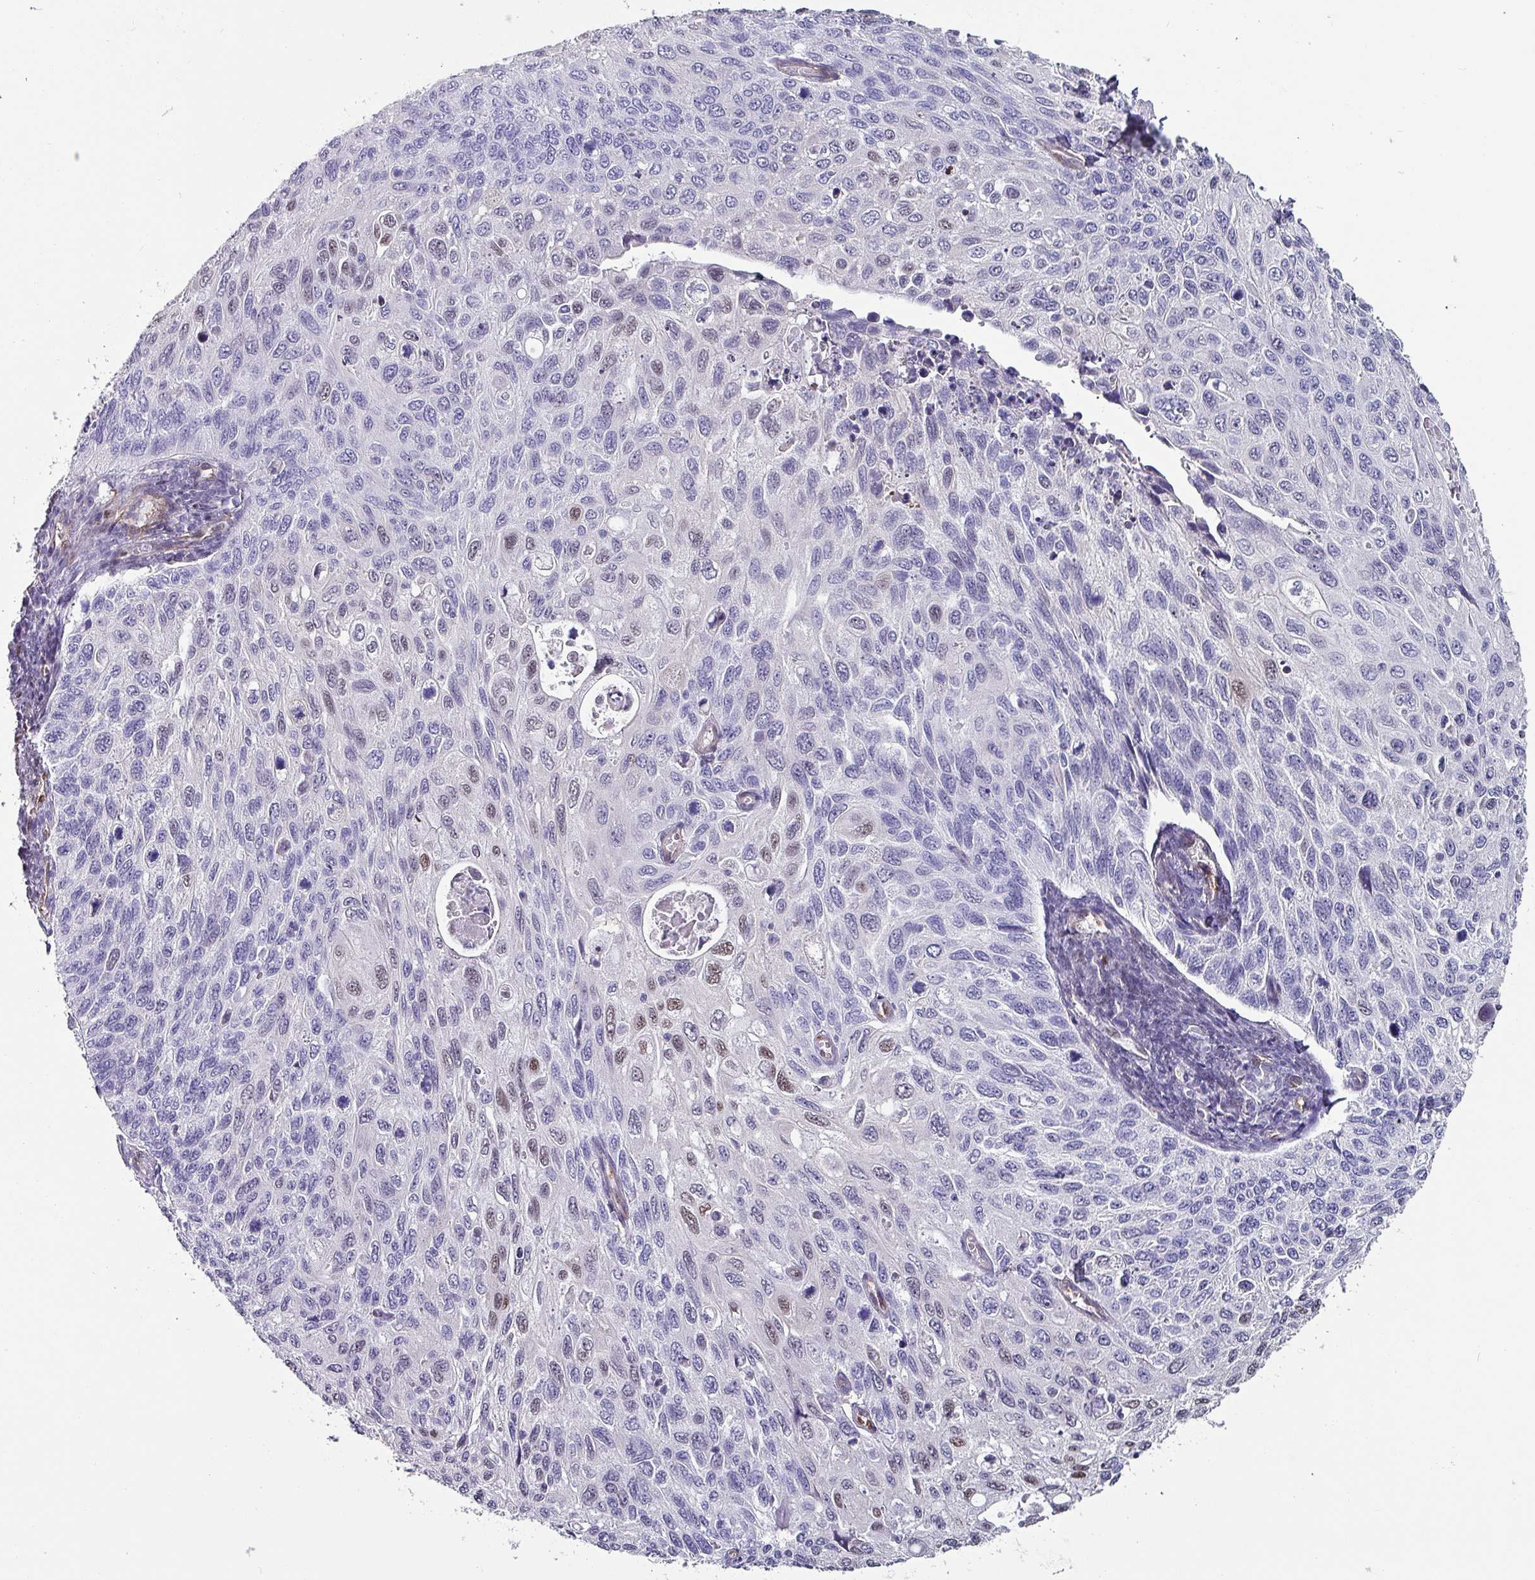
{"staining": {"intensity": "weak", "quantity": "<25%", "location": "nuclear"}, "tissue": "cervical cancer", "cell_type": "Tumor cells", "image_type": "cancer", "snomed": [{"axis": "morphology", "description": "Squamous cell carcinoma, NOS"}, {"axis": "topography", "description": "Cervix"}], "caption": "High magnification brightfield microscopy of squamous cell carcinoma (cervical) stained with DAB (3,3'-diaminobenzidine) (brown) and counterstained with hematoxylin (blue): tumor cells show no significant staining.", "gene": "ZNF816-ZNF321P", "patient": {"sex": "female", "age": 70}}